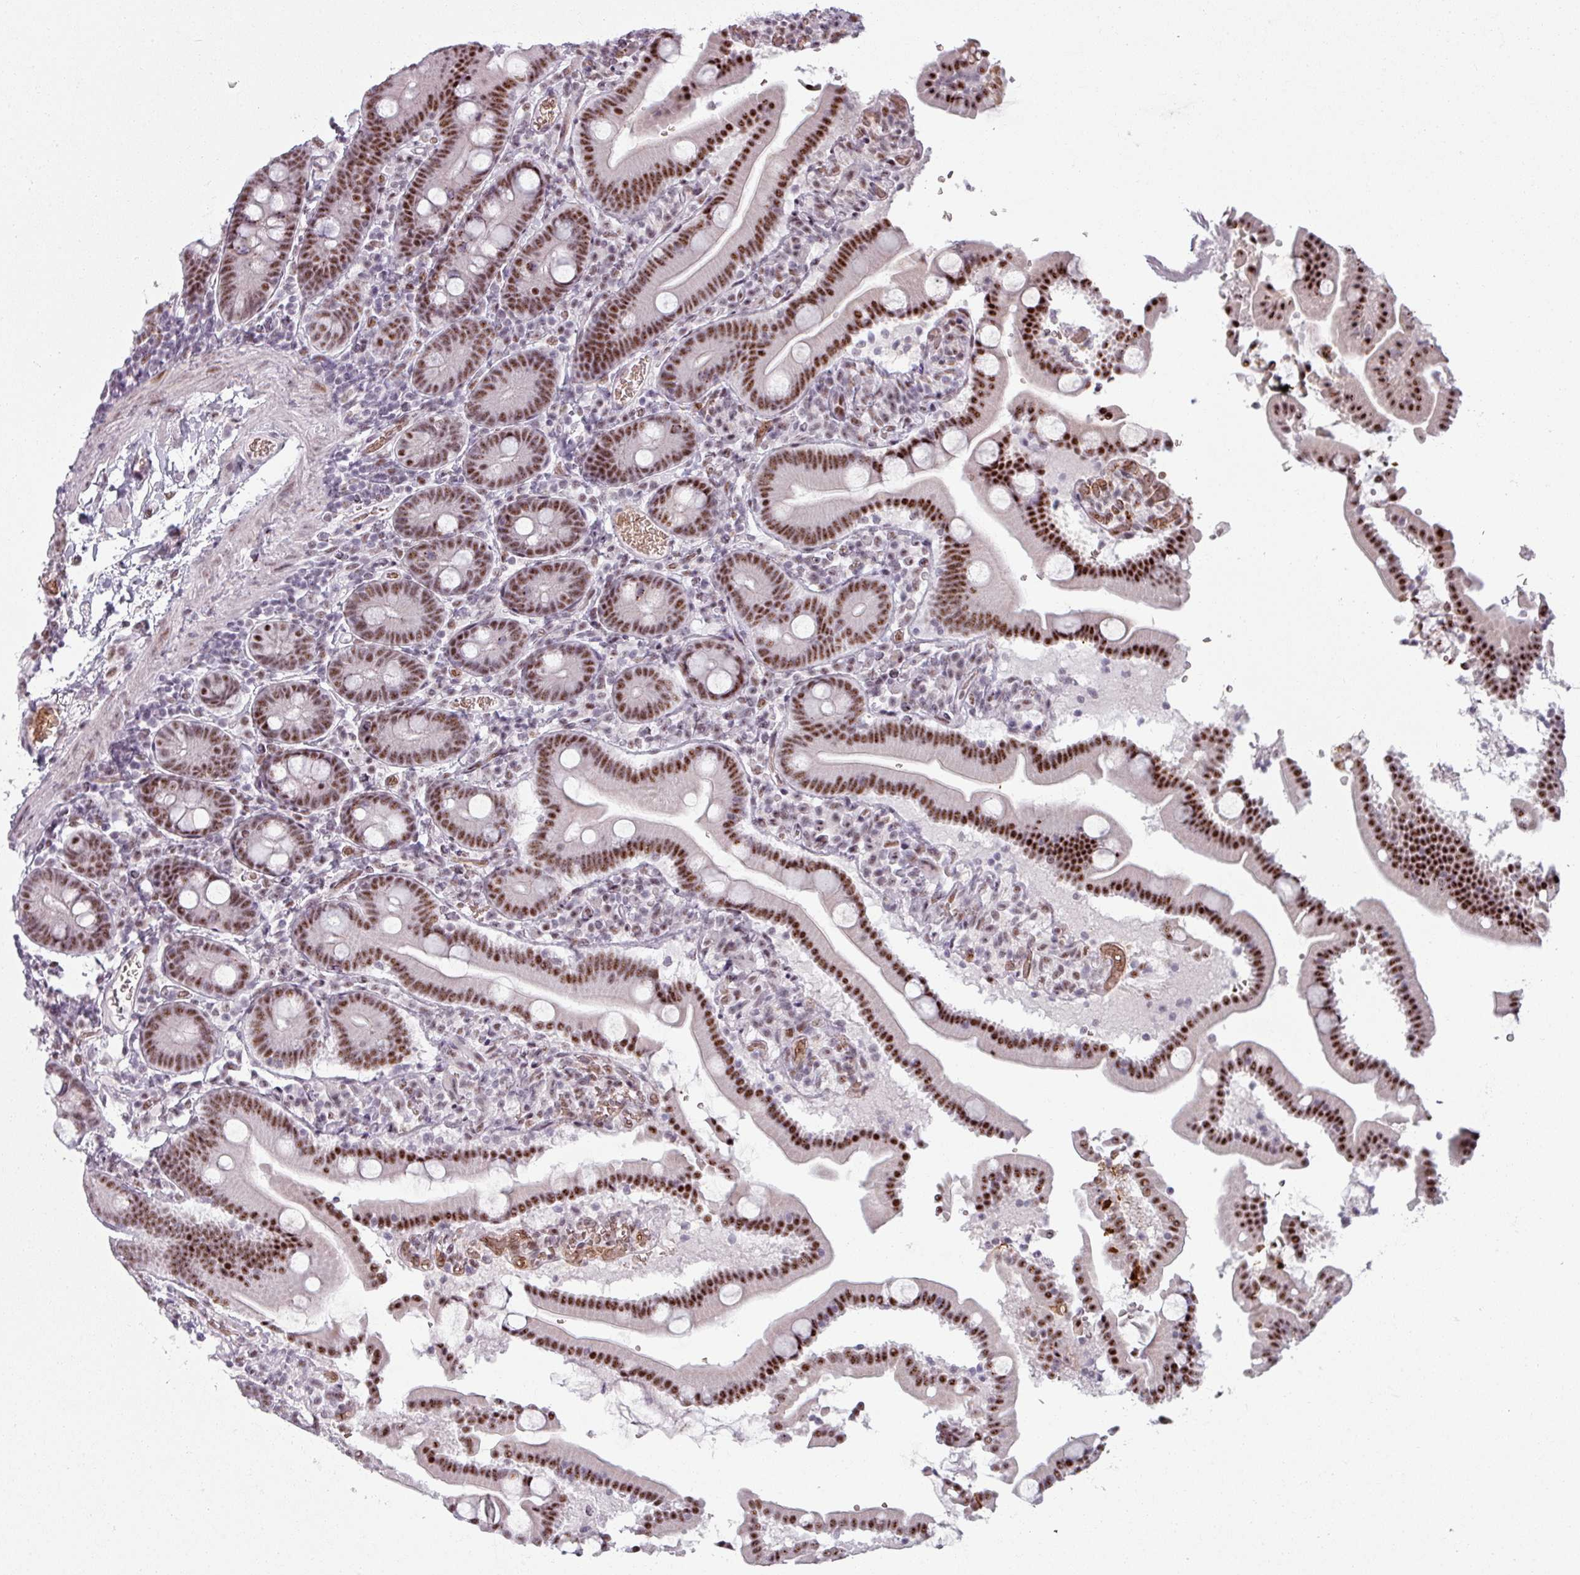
{"staining": {"intensity": "strong", "quantity": ">75%", "location": "nuclear"}, "tissue": "duodenum", "cell_type": "Glandular cells", "image_type": "normal", "snomed": [{"axis": "morphology", "description": "Normal tissue, NOS"}, {"axis": "topography", "description": "Duodenum"}], "caption": "DAB immunohistochemical staining of benign duodenum displays strong nuclear protein positivity in approximately >75% of glandular cells.", "gene": "NCOR1", "patient": {"sex": "male", "age": 55}}